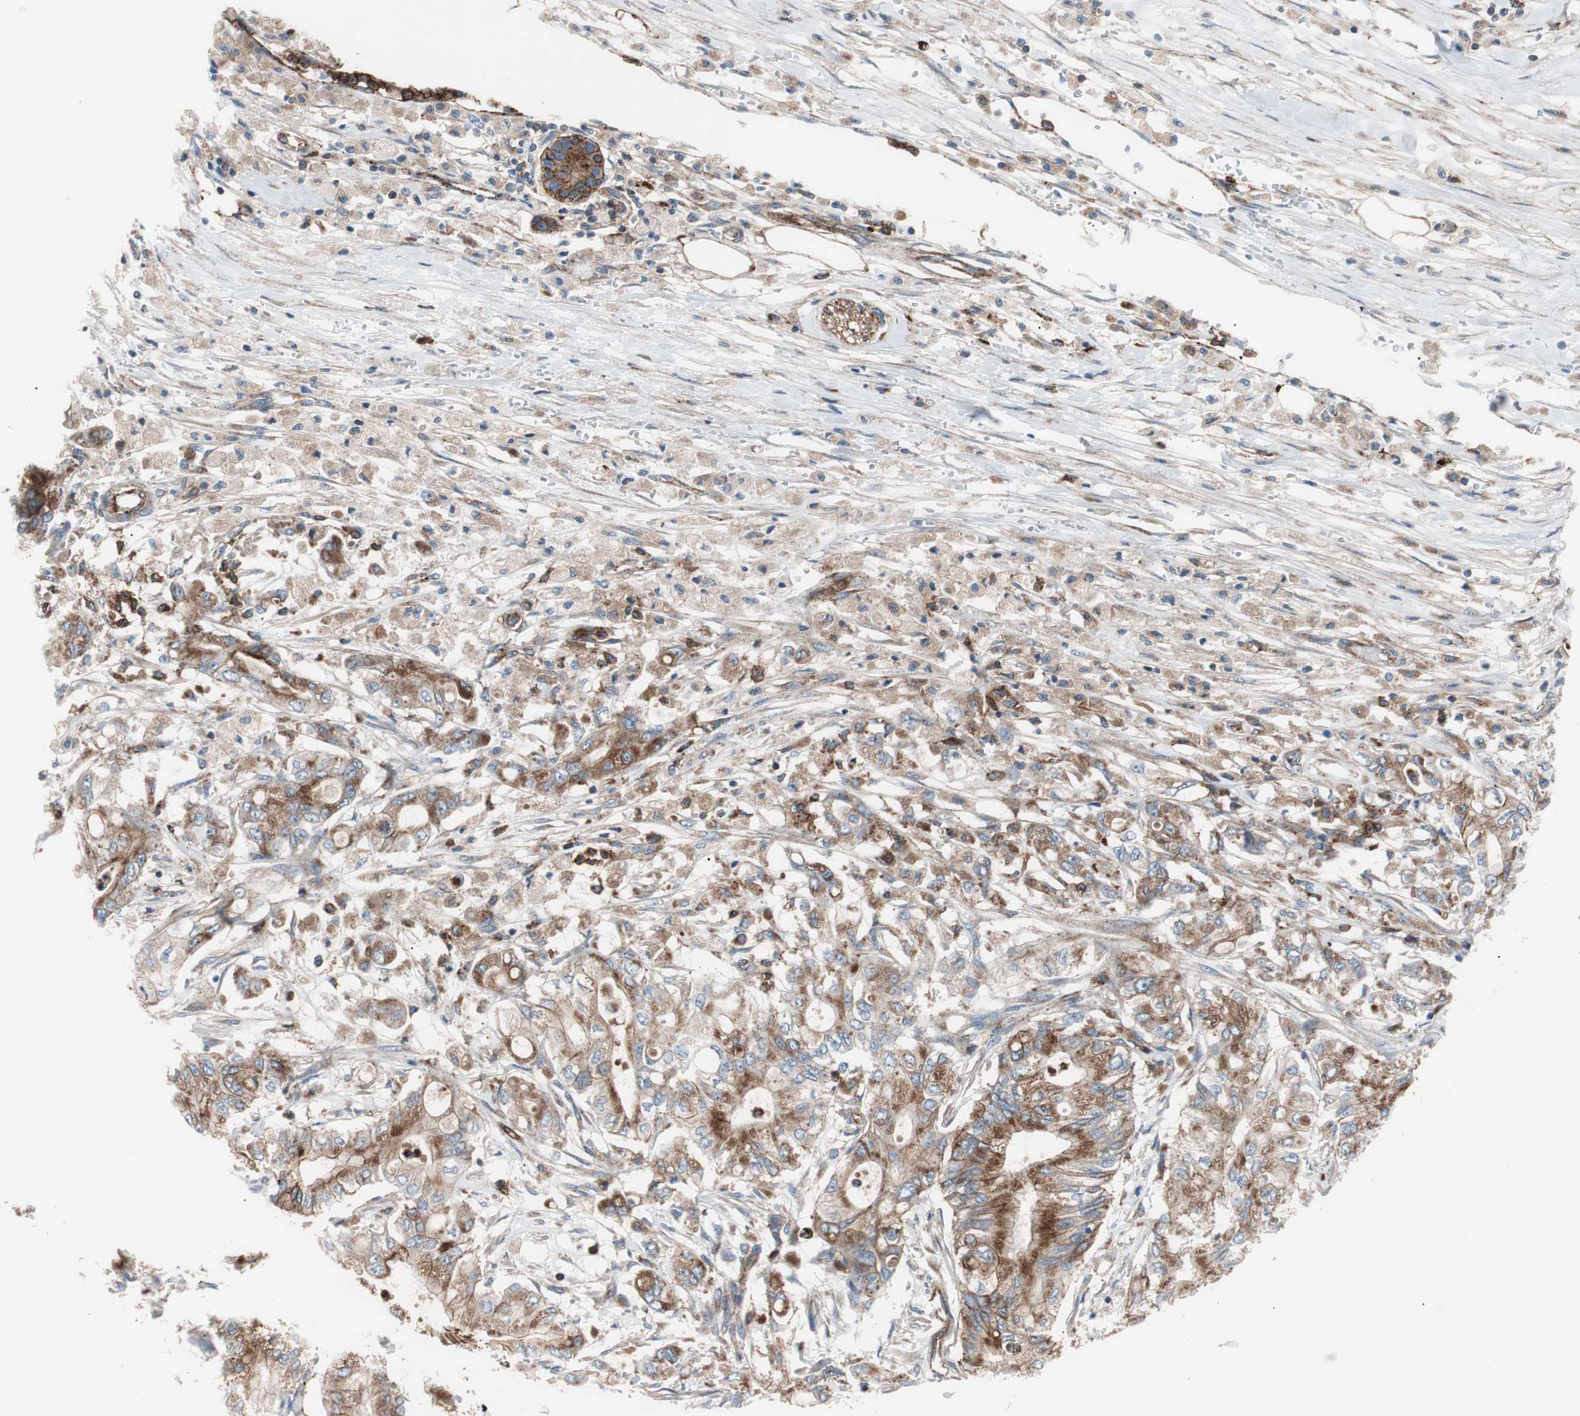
{"staining": {"intensity": "moderate", "quantity": ">75%", "location": "cytoplasmic/membranous"}, "tissue": "pancreatic cancer", "cell_type": "Tumor cells", "image_type": "cancer", "snomed": [{"axis": "morphology", "description": "Adenocarcinoma, NOS"}, {"axis": "topography", "description": "Pancreas"}], "caption": "Immunohistochemistry (DAB (3,3'-diaminobenzidine)) staining of adenocarcinoma (pancreatic) exhibits moderate cytoplasmic/membranous protein positivity in approximately >75% of tumor cells.", "gene": "FLOT2", "patient": {"sex": "male", "age": 70}}